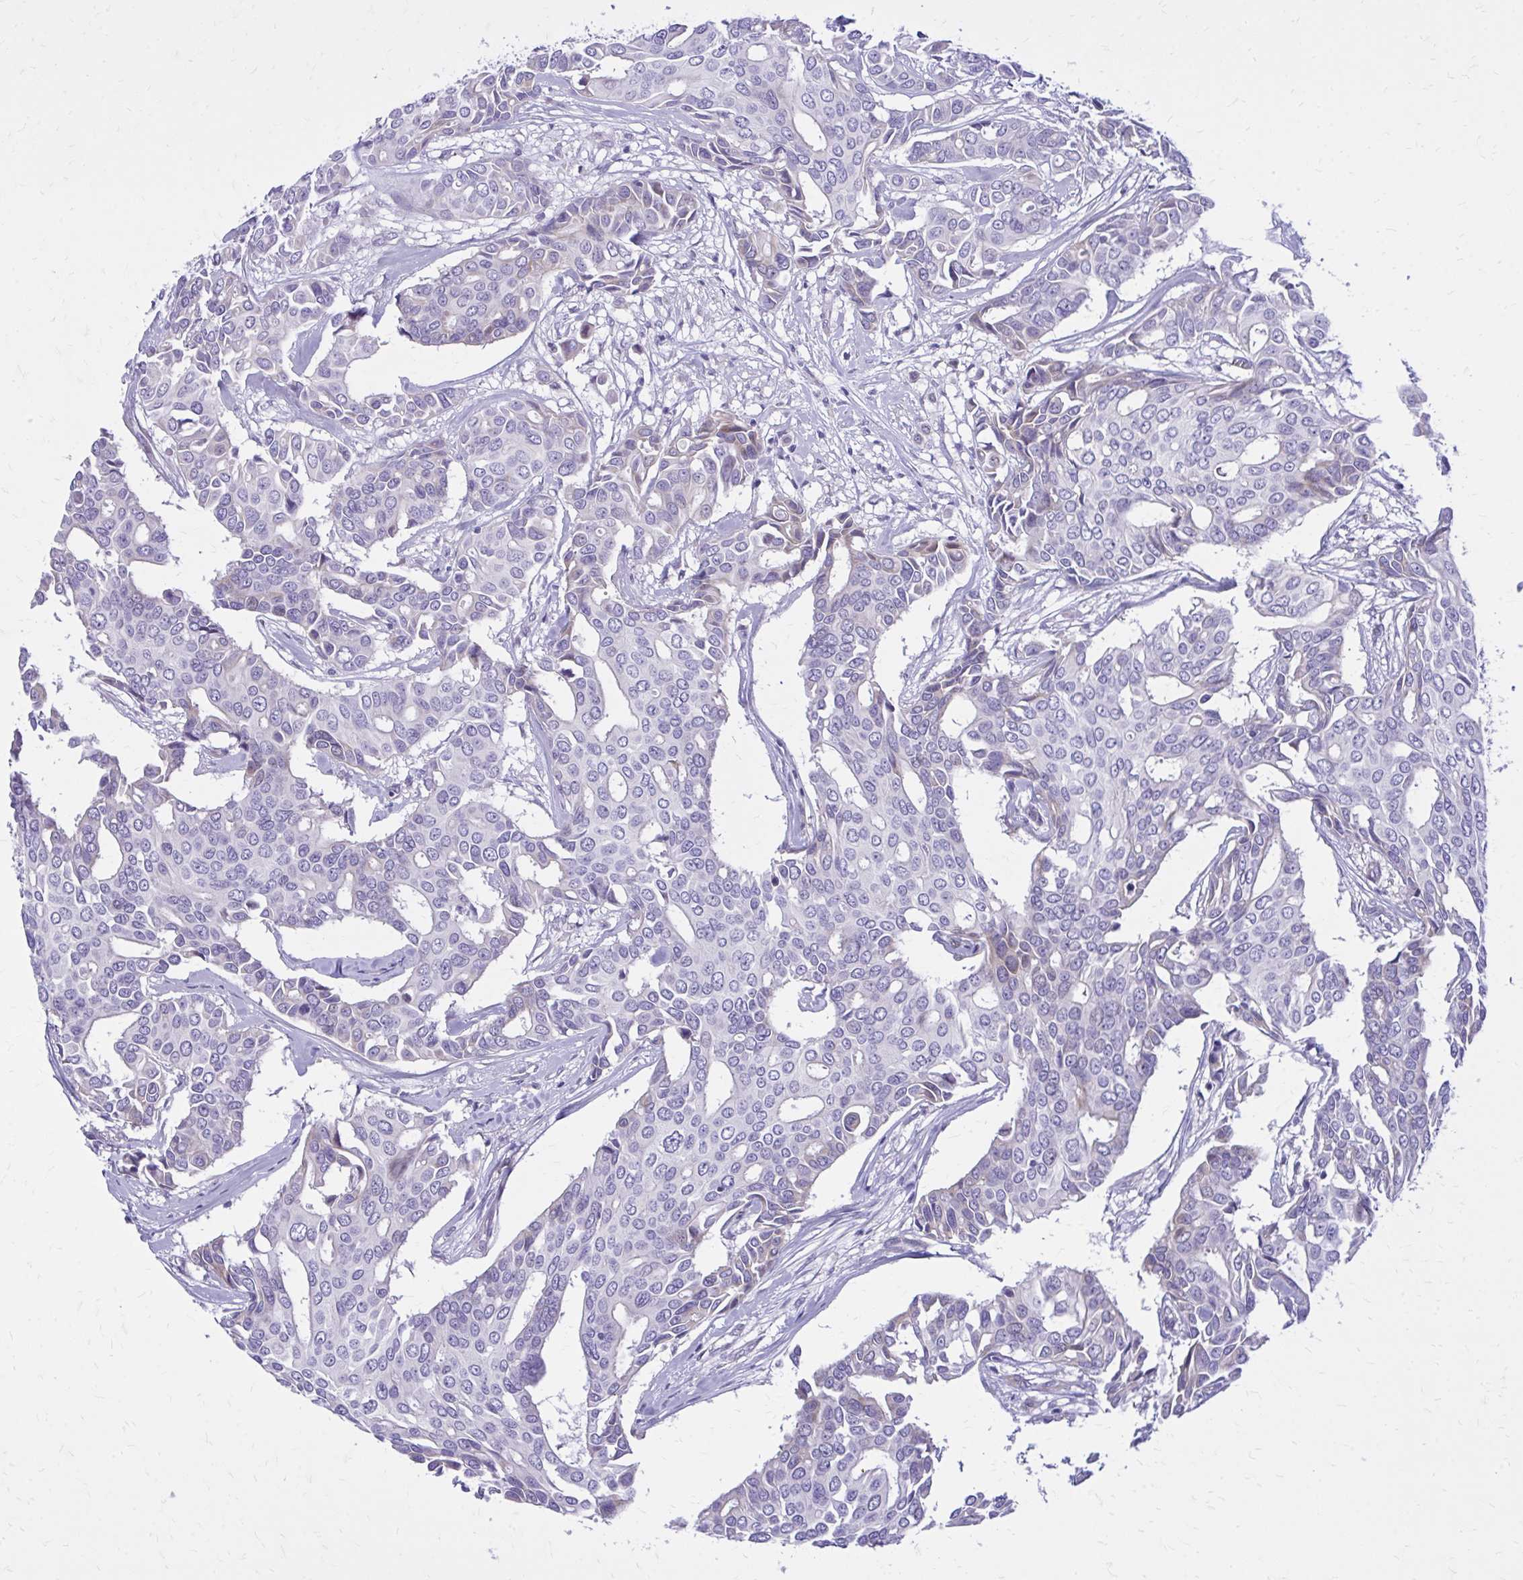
{"staining": {"intensity": "negative", "quantity": "none", "location": "none"}, "tissue": "breast cancer", "cell_type": "Tumor cells", "image_type": "cancer", "snomed": [{"axis": "morphology", "description": "Duct carcinoma"}, {"axis": "topography", "description": "Breast"}], "caption": "The micrograph shows no significant positivity in tumor cells of breast cancer.", "gene": "ADAMTSL1", "patient": {"sex": "female", "age": 54}}